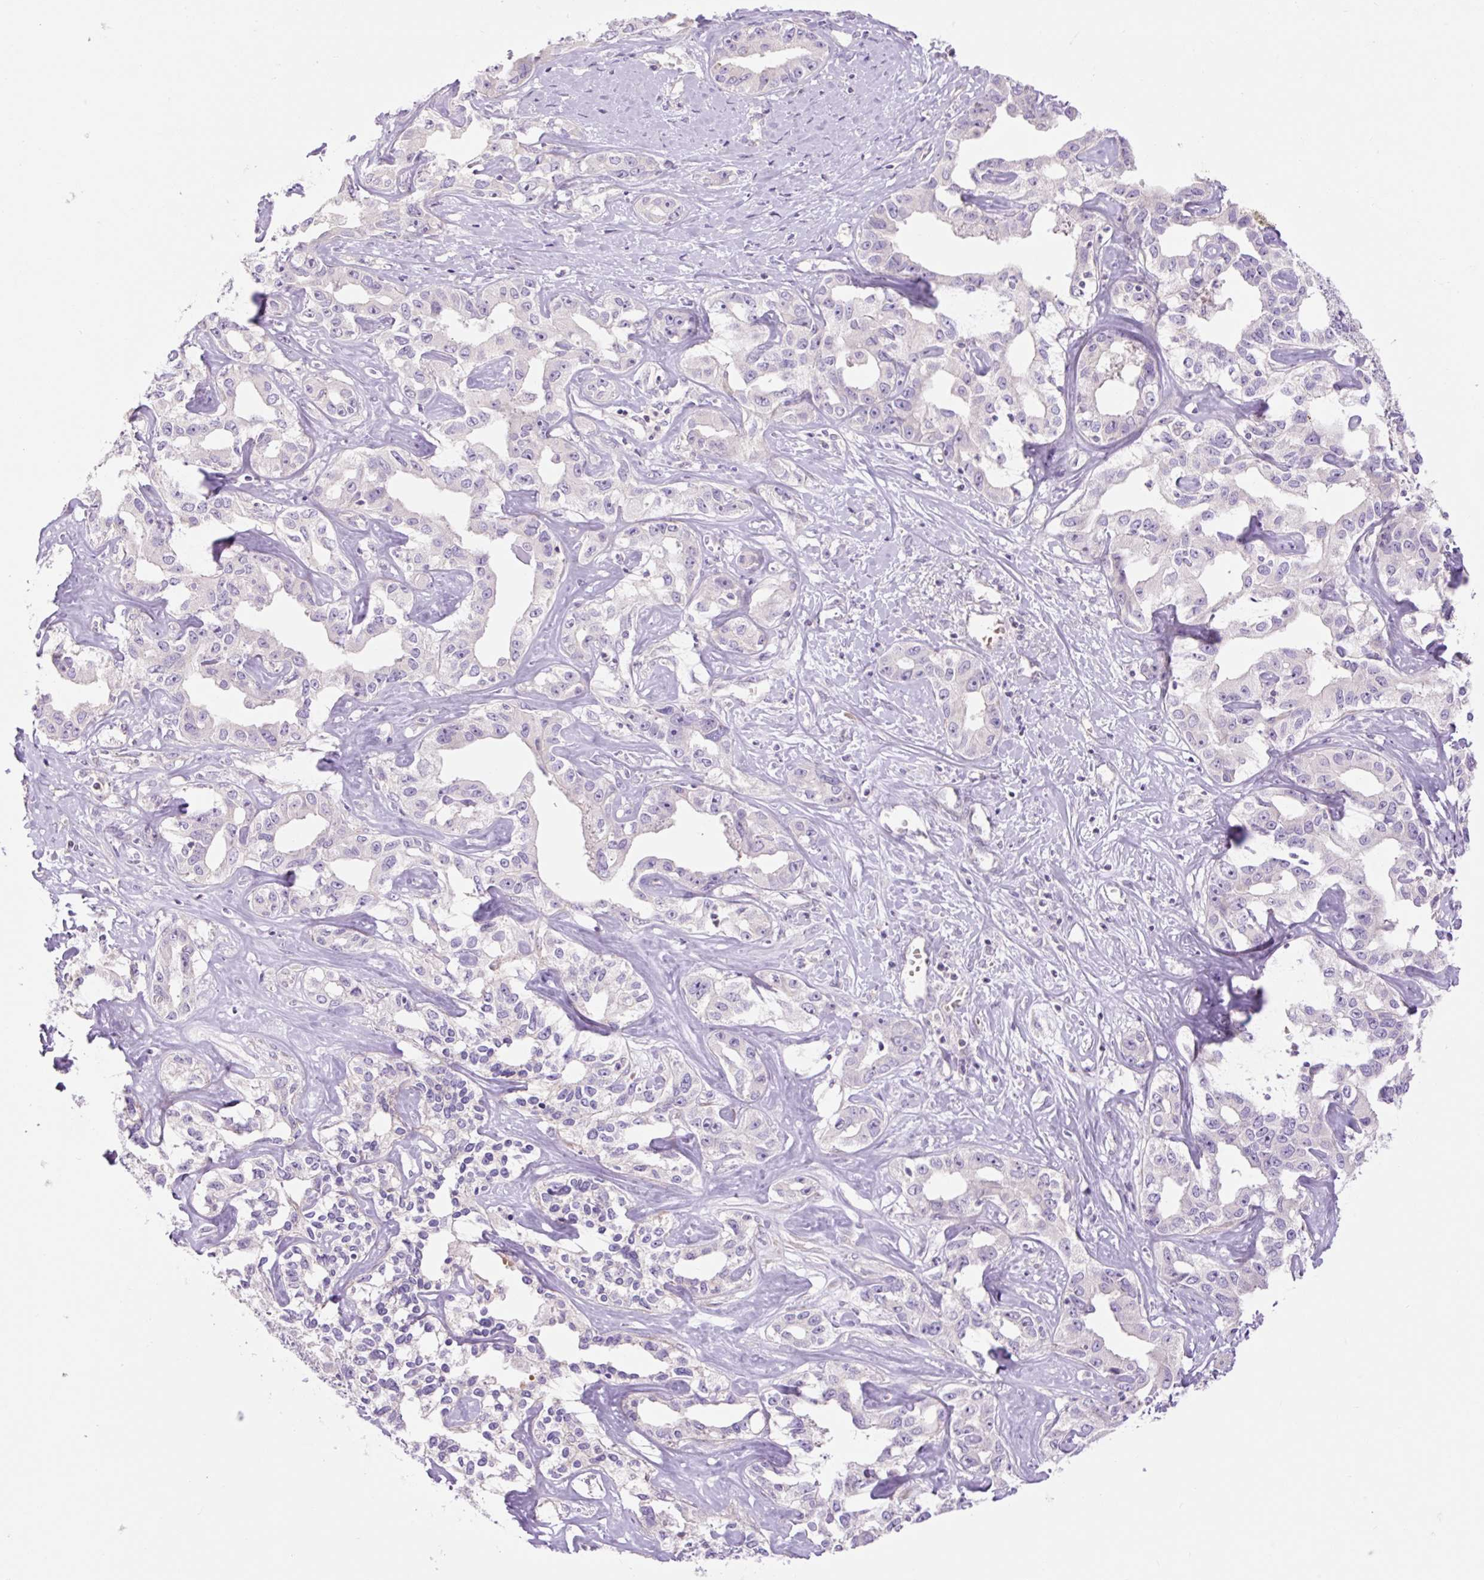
{"staining": {"intensity": "negative", "quantity": "none", "location": "none"}, "tissue": "liver cancer", "cell_type": "Tumor cells", "image_type": "cancer", "snomed": [{"axis": "morphology", "description": "Cholangiocarcinoma"}, {"axis": "topography", "description": "Liver"}], "caption": "This is an immunohistochemistry (IHC) image of liver cancer (cholangiocarcinoma). There is no staining in tumor cells.", "gene": "GRID2", "patient": {"sex": "male", "age": 59}}